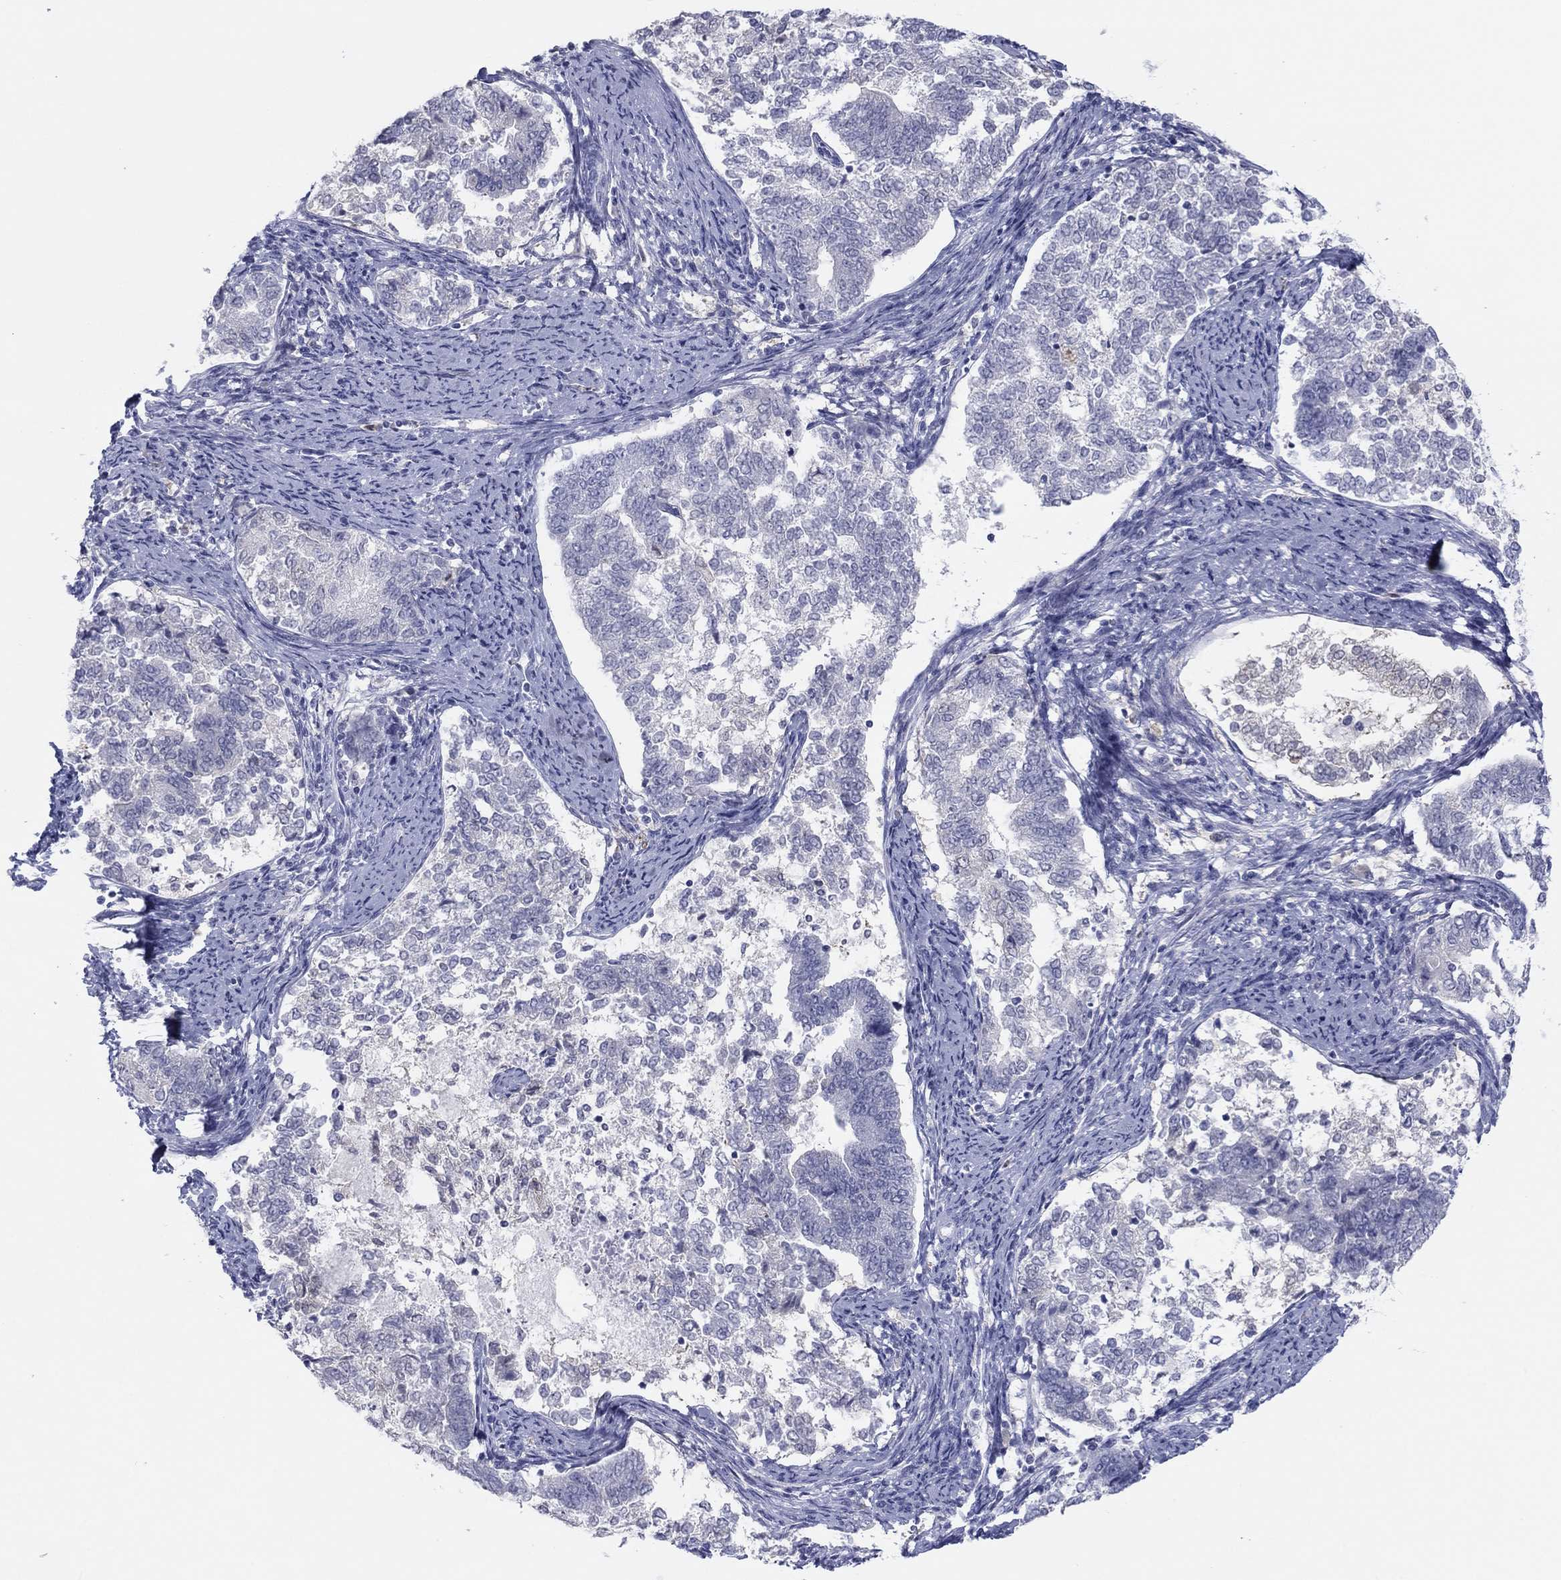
{"staining": {"intensity": "negative", "quantity": "none", "location": "none"}, "tissue": "endometrial cancer", "cell_type": "Tumor cells", "image_type": "cancer", "snomed": [{"axis": "morphology", "description": "Adenocarcinoma, NOS"}, {"axis": "topography", "description": "Endometrium"}], "caption": "High power microscopy image of an immunohistochemistry histopathology image of endometrial cancer (adenocarcinoma), revealing no significant expression in tumor cells.", "gene": "PDXK", "patient": {"sex": "female", "age": 65}}